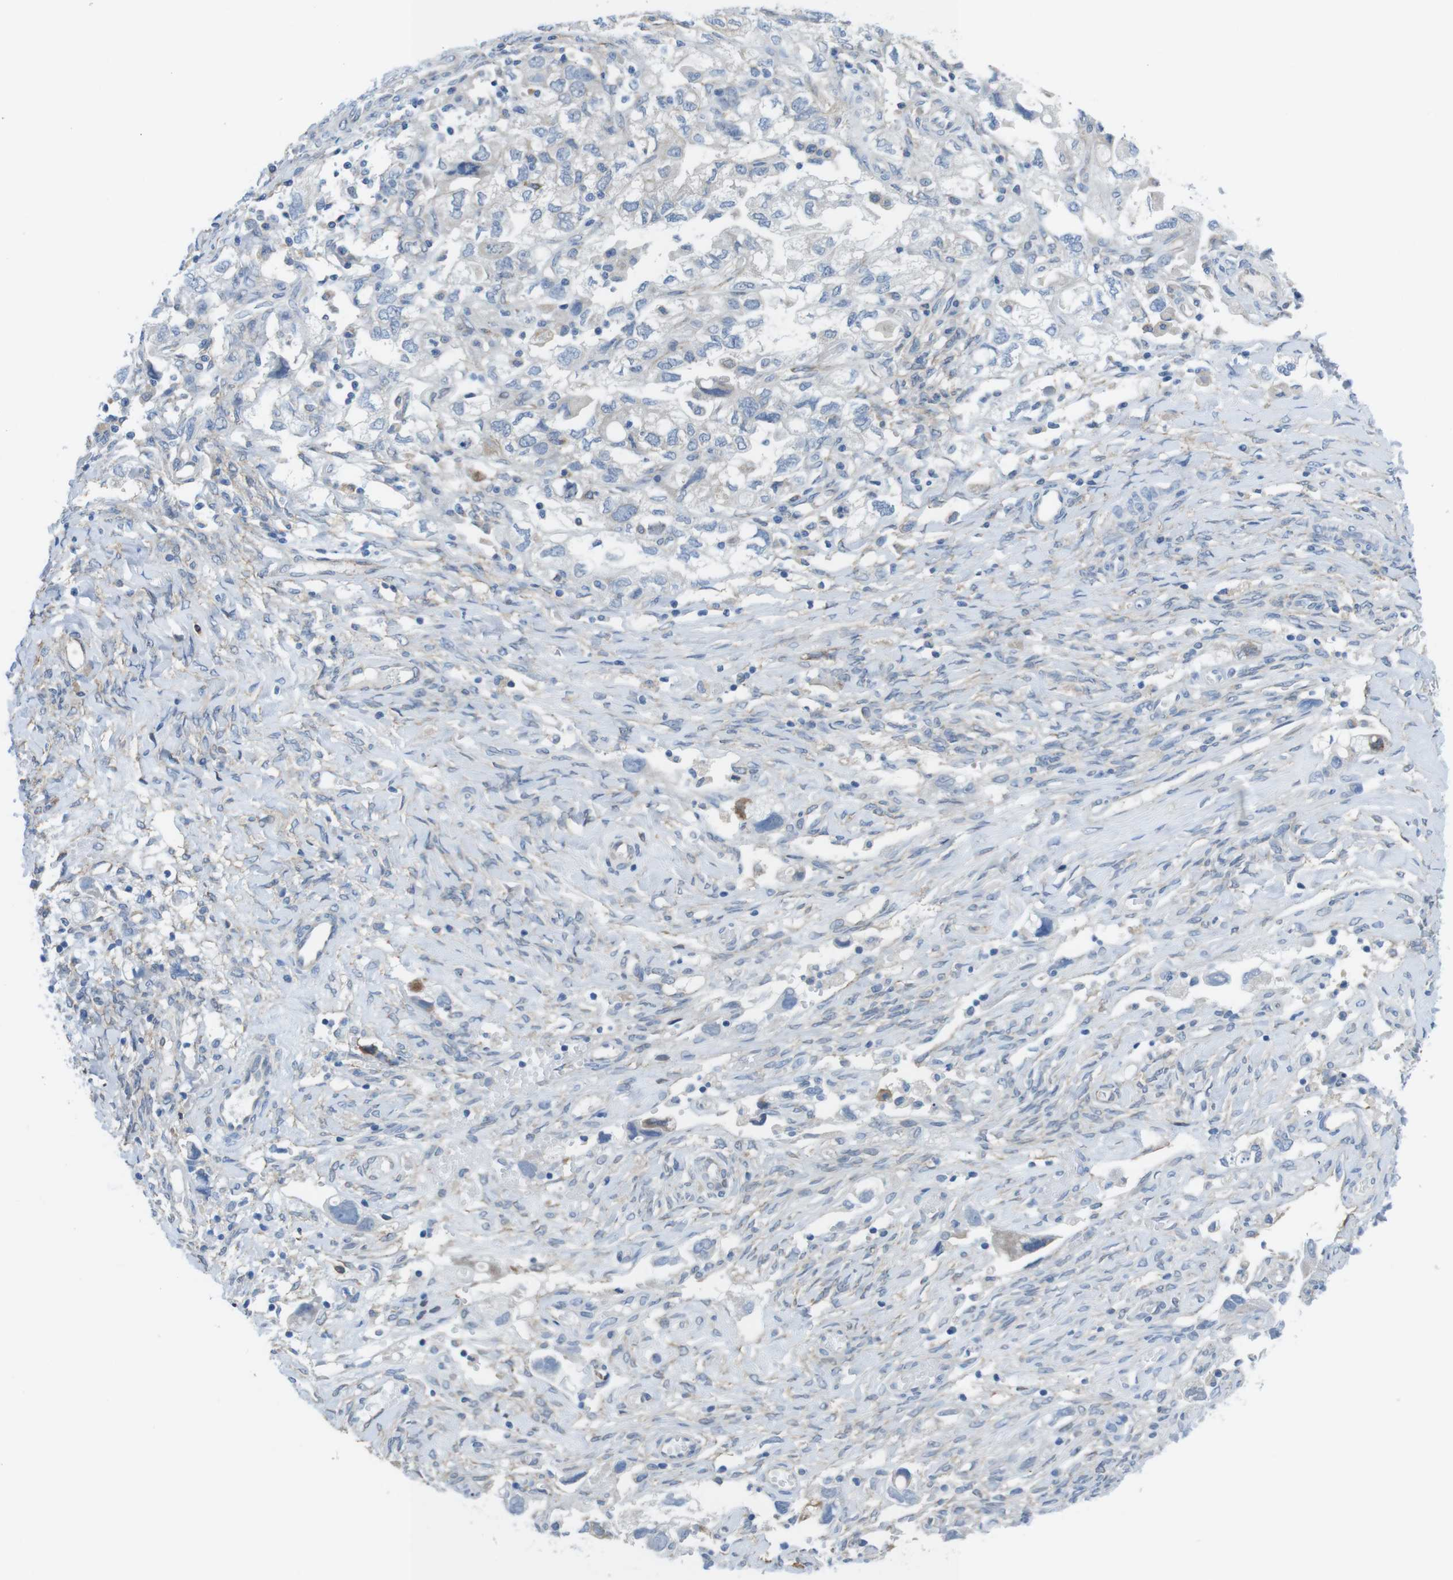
{"staining": {"intensity": "negative", "quantity": "none", "location": "none"}, "tissue": "ovarian cancer", "cell_type": "Tumor cells", "image_type": "cancer", "snomed": [{"axis": "morphology", "description": "Carcinoma, NOS"}, {"axis": "morphology", "description": "Cystadenocarcinoma, serous, NOS"}, {"axis": "topography", "description": "Ovary"}], "caption": "Tumor cells are negative for protein expression in human ovarian carcinoma.", "gene": "CDH8", "patient": {"sex": "female", "age": 69}}